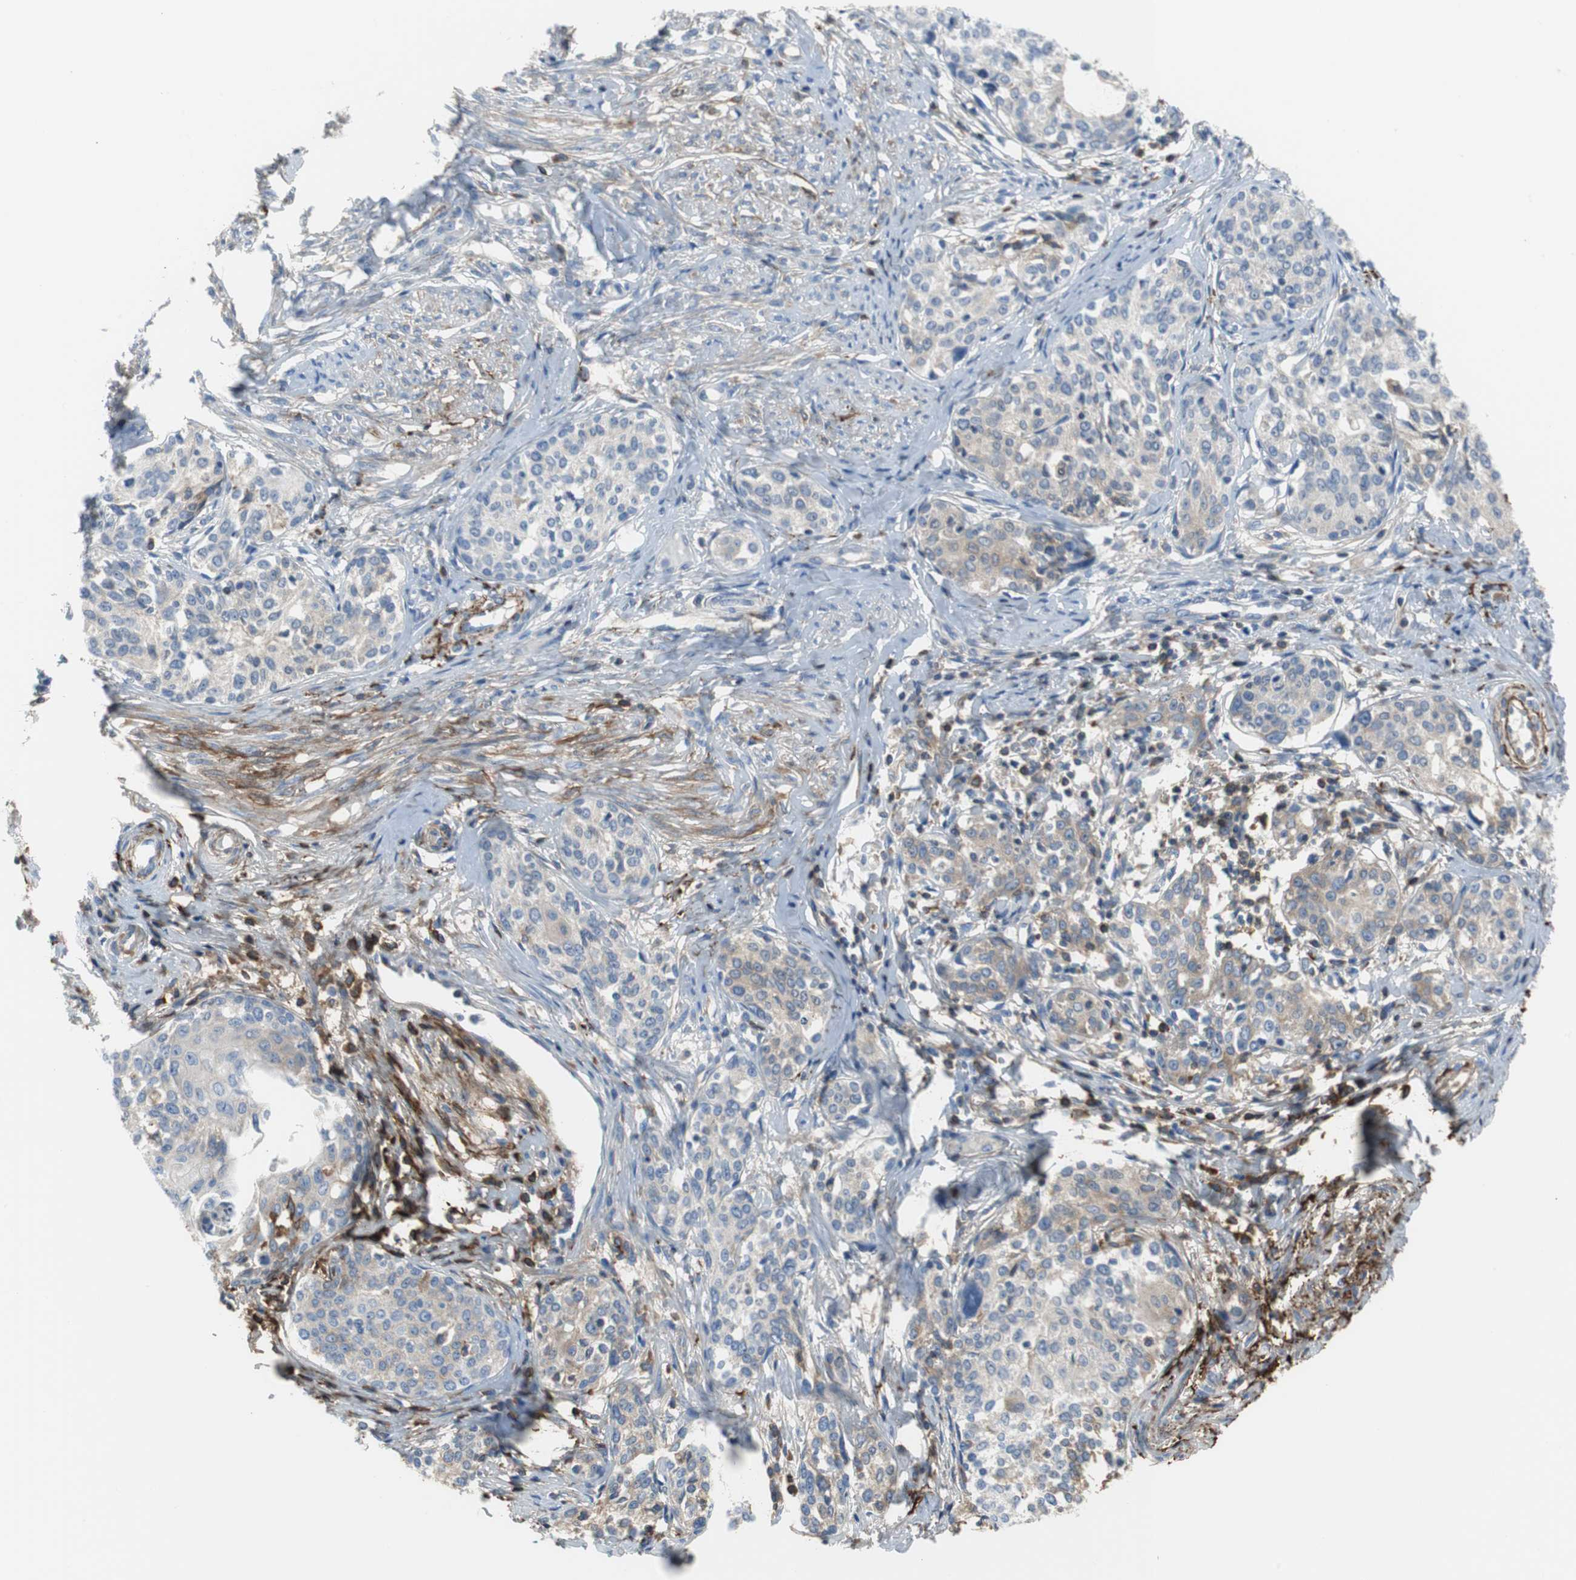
{"staining": {"intensity": "moderate", "quantity": ">75%", "location": "cytoplasmic/membranous"}, "tissue": "cervical cancer", "cell_type": "Tumor cells", "image_type": "cancer", "snomed": [{"axis": "morphology", "description": "Squamous cell carcinoma, NOS"}, {"axis": "morphology", "description": "Adenocarcinoma, NOS"}, {"axis": "topography", "description": "Cervix"}], "caption": "A medium amount of moderate cytoplasmic/membranous staining is seen in approximately >75% of tumor cells in cervical adenocarcinoma tissue. (DAB IHC with brightfield microscopy, high magnification).", "gene": "APCS", "patient": {"sex": "female", "age": 52}}